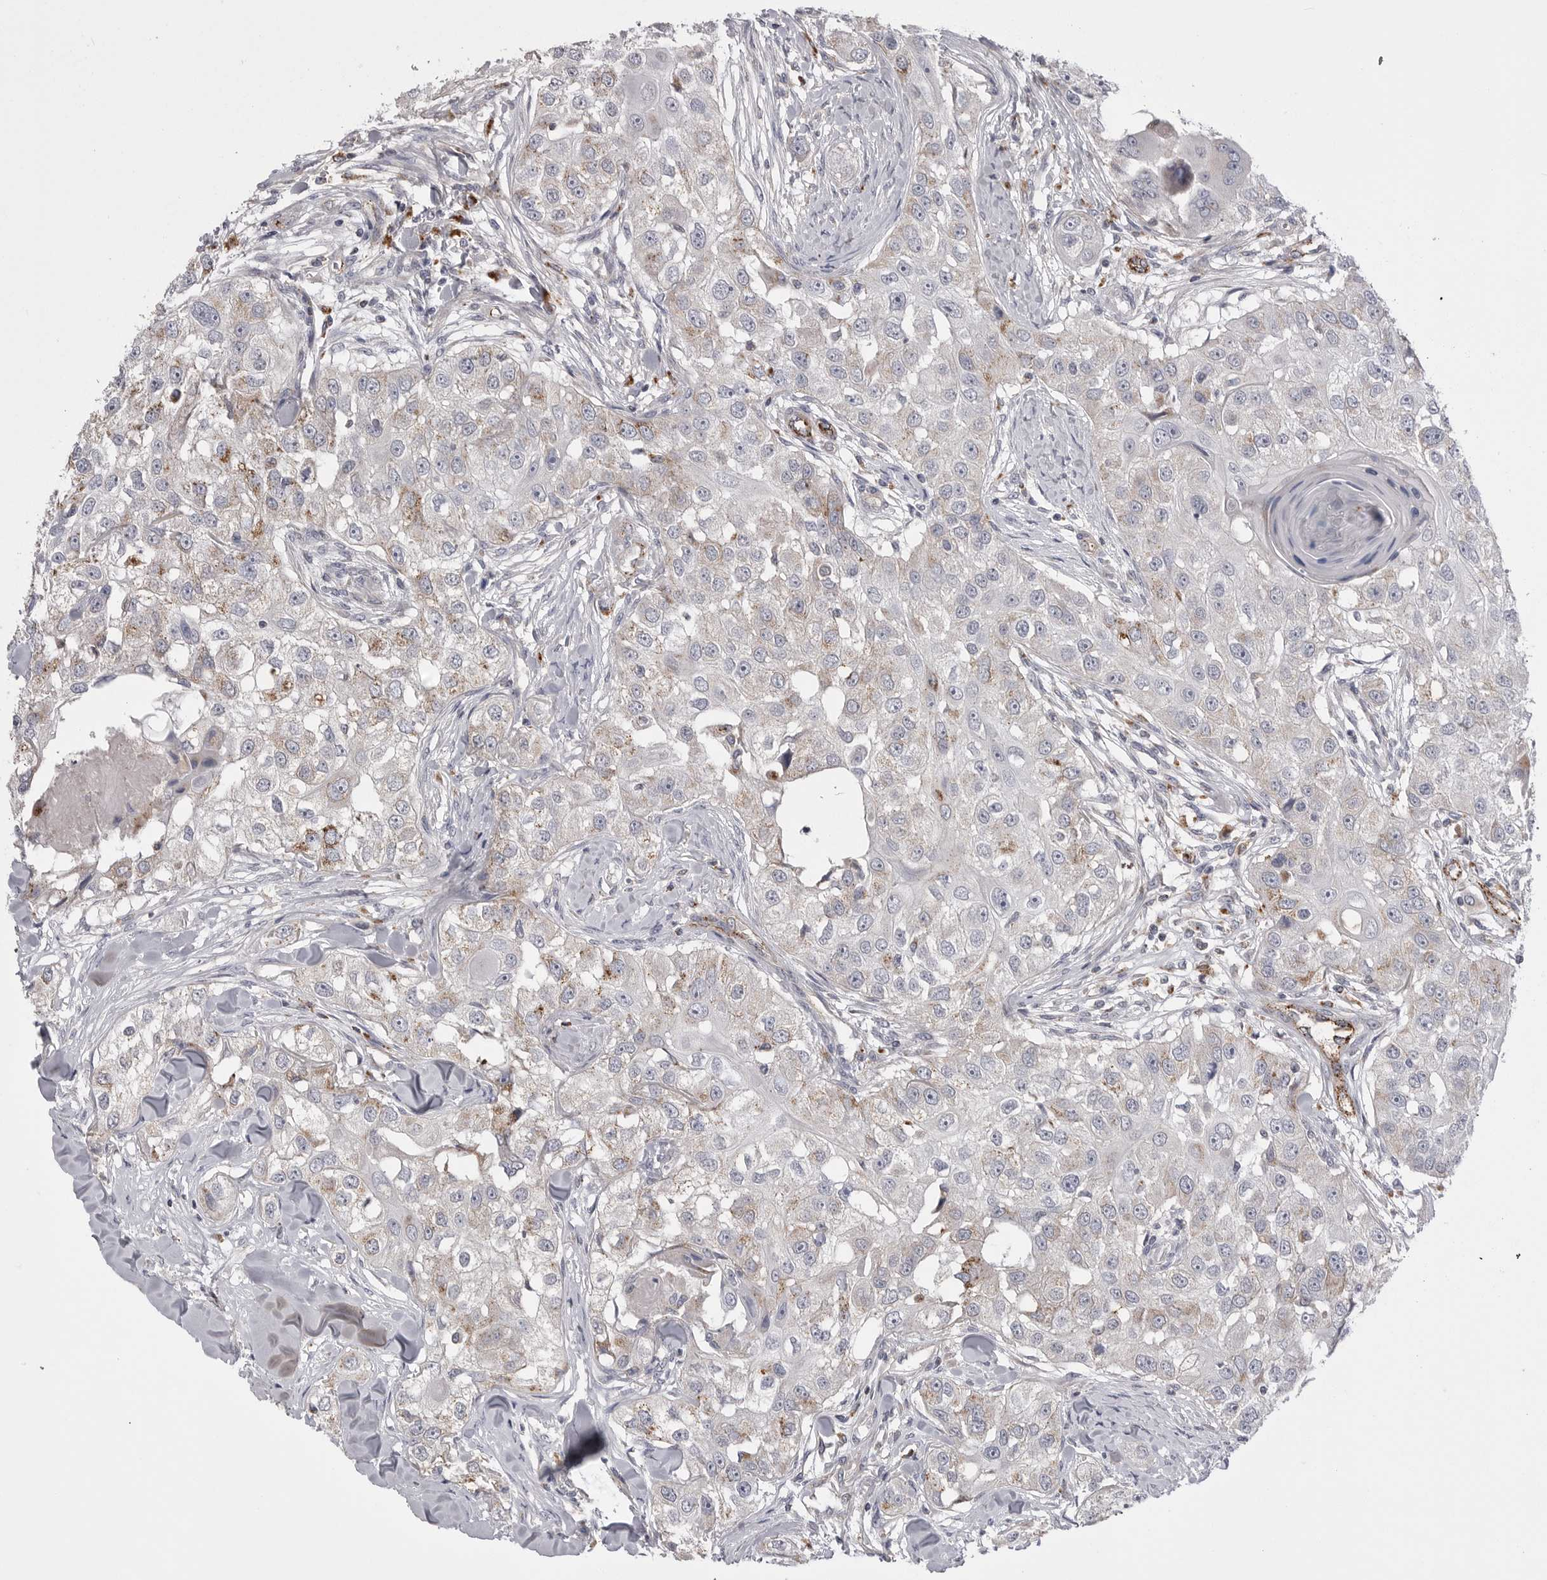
{"staining": {"intensity": "weak", "quantity": "25%-75%", "location": "cytoplasmic/membranous"}, "tissue": "head and neck cancer", "cell_type": "Tumor cells", "image_type": "cancer", "snomed": [{"axis": "morphology", "description": "Normal tissue, NOS"}, {"axis": "morphology", "description": "Squamous cell carcinoma, NOS"}, {"axis": "topography", "description": "Skeletal muscle"}, {"axis": "topography", "description": "Head-Neck"}], "caption": "This is a micrograph of IHC staining of squamous cell carcinoma (head and neck), which shows weak positivity in the cytoplasmic/membranous of tumor cells.", "gene": "PSPN", "patient": {"sex": "male", "age": 51}}